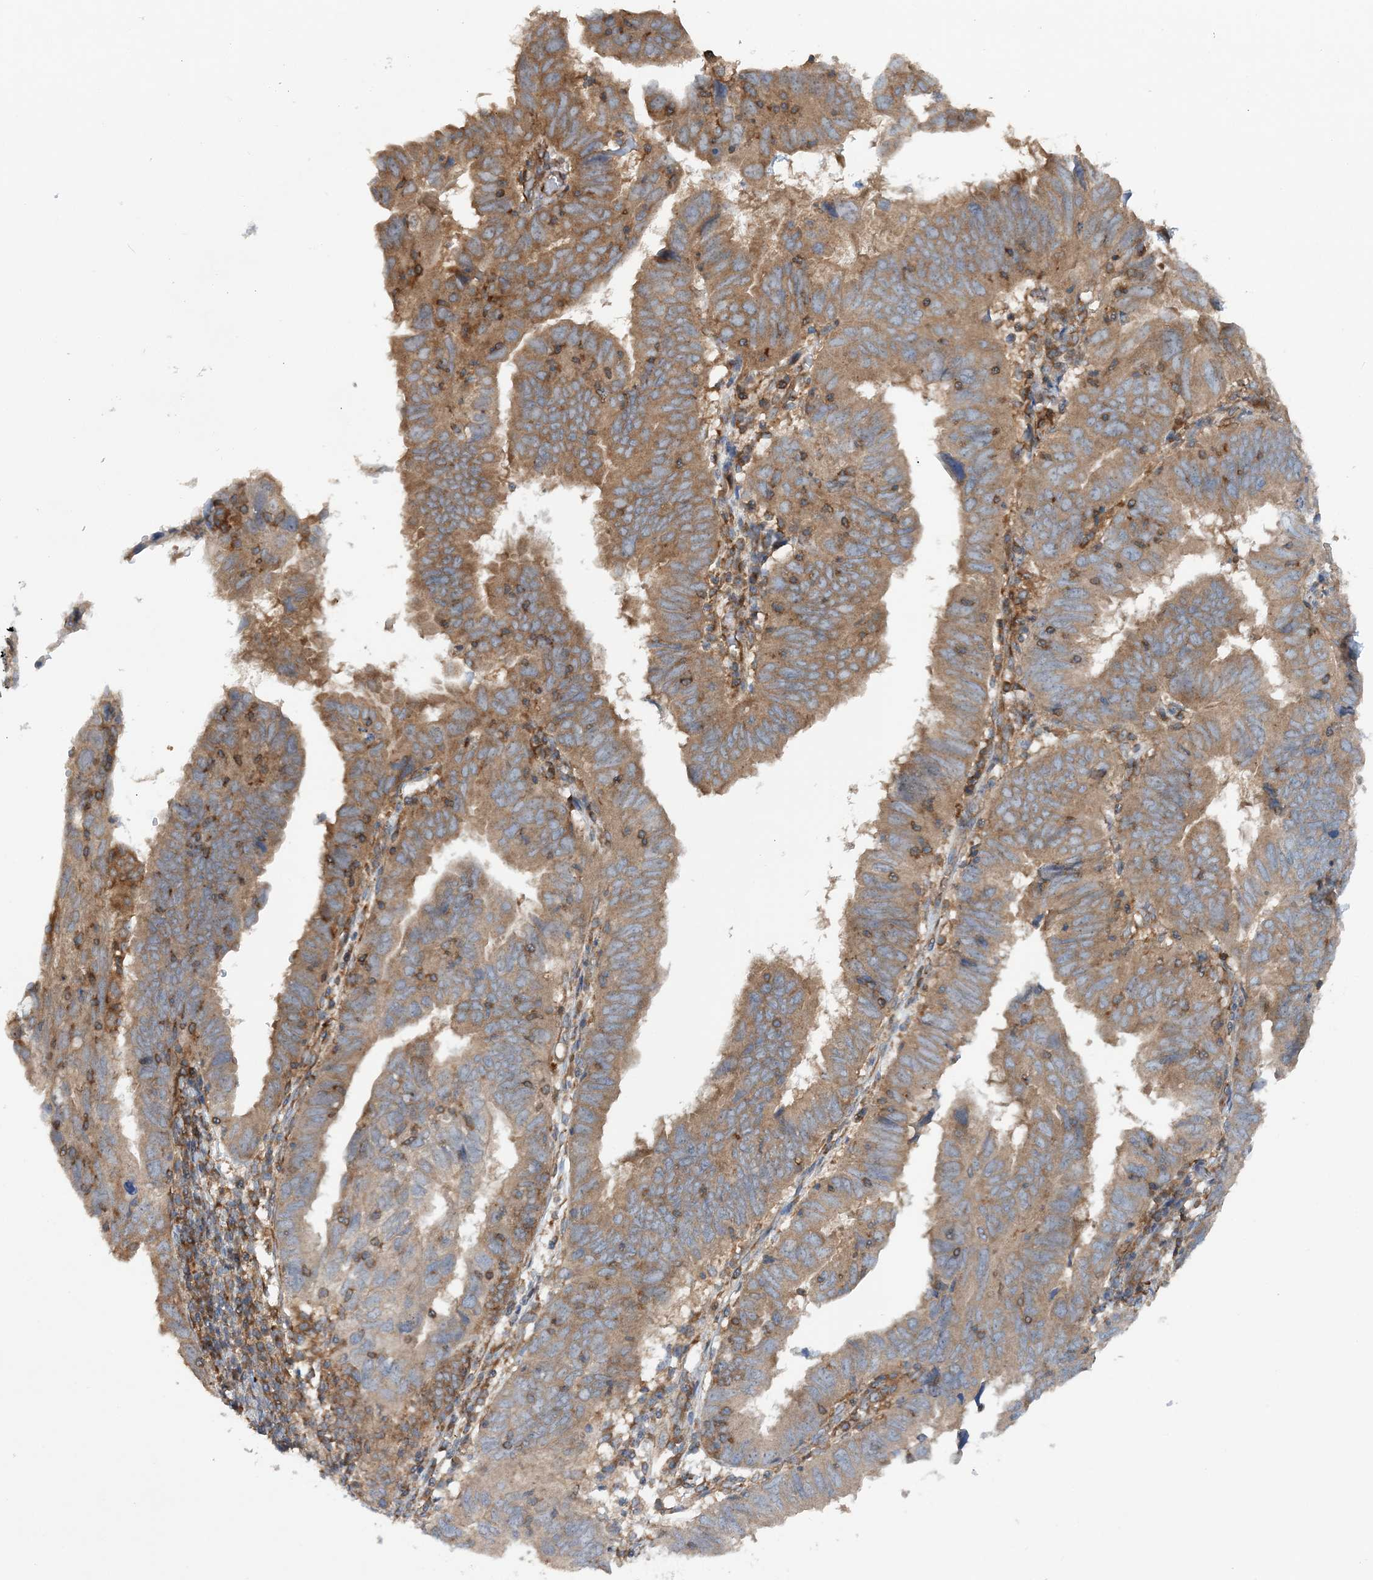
{"staining": {"intensity": "moderate", "quantity": ">75%", "location": "cytoplasmic/membranous"}, "tissue": "endometrial cancer", "cell_type": "Tumor cells", "image_type": "cancer", "snomed": [{"axis": "morphology", "description": "Adenocarcinoma, NOS"}, {"axis": "topography", "description": "Uterus"}], "caption": "Tumor cells show moderate cytoplasmic/membranous staining in approximately >75% of cells in endometrial adenocarcinoma.", "gene": "ACAP2", "patient": {"sex": "female", "age": 77}}